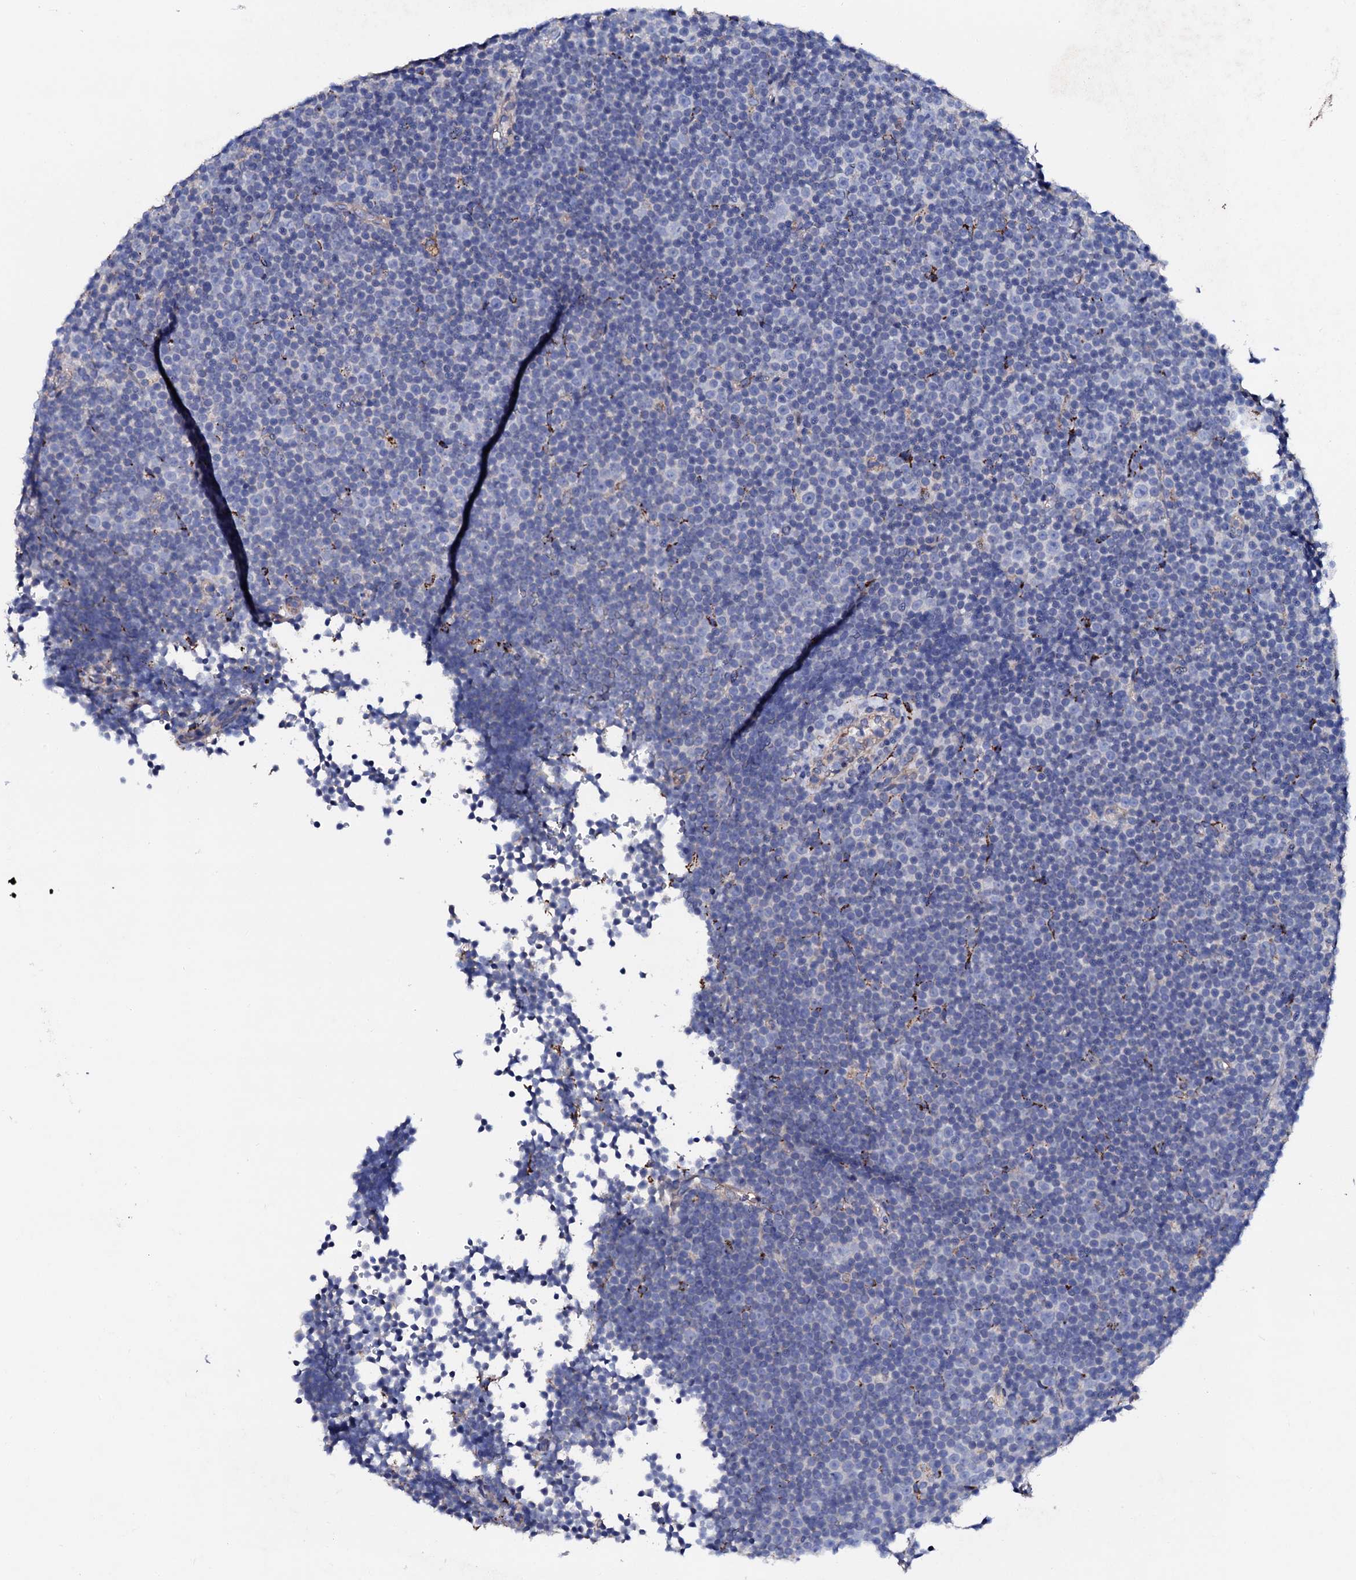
{"staining": {"intensity": "negative", "quantity": "none", "location": "none"}, "tissue": "lymphoma", "cell_type": "Tumor cells", "image_type": "cancer", "snomed": [{"axis": "morphology", "description": "Malignant lymphoma, non-Hodgkin's type, Low grade"}, {"axis": "topography", "description": "Lymph node"}], "caption": "Immunohistochemistry micrograph of neoplastic tissue: lymphoma stained with DAB shows no significant protein staining in tumor cells.", "gene": "KLHL32", "patient": {"sex": "female", "age": 67}}